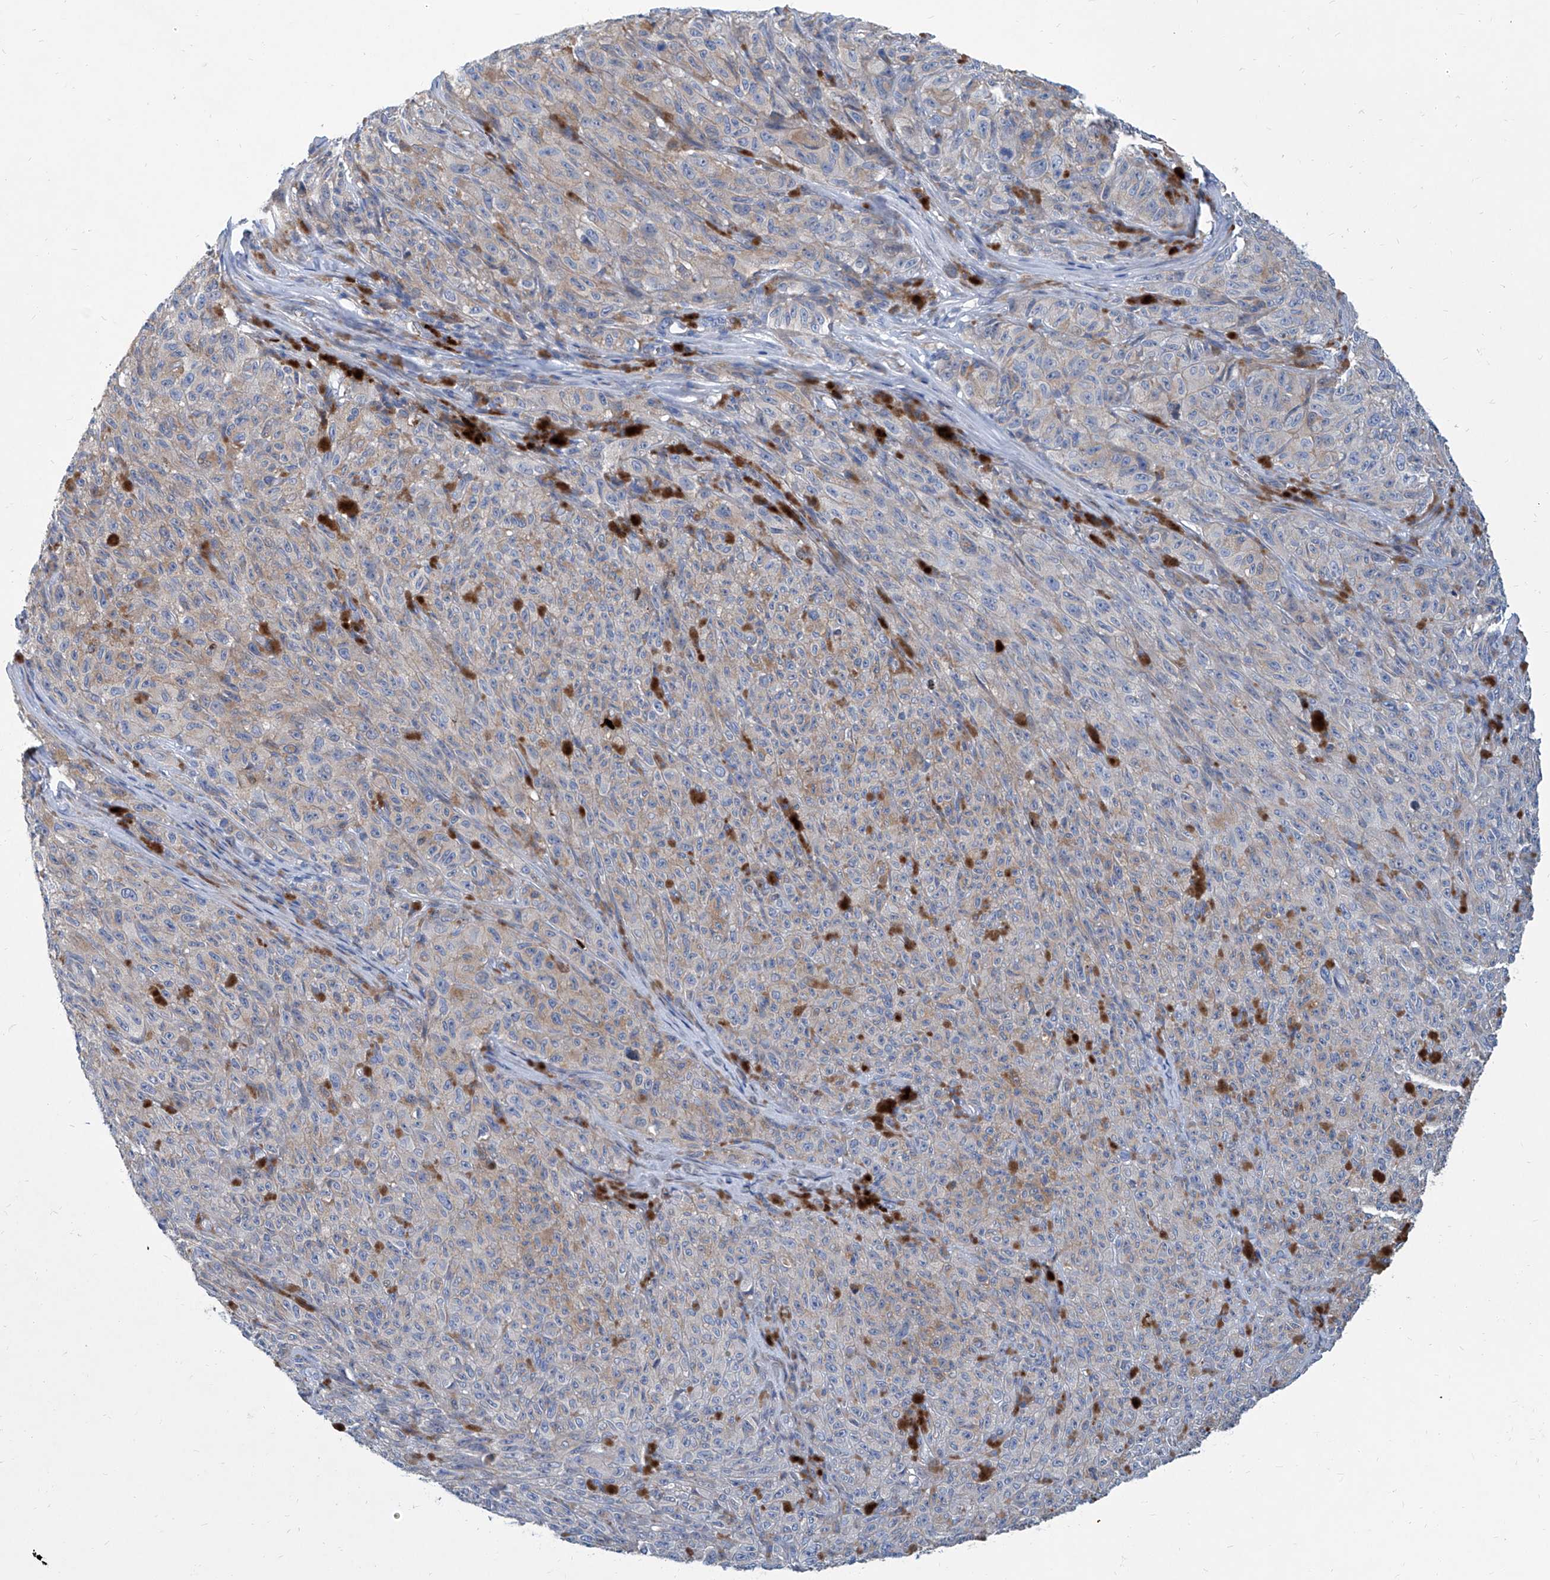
{"staining": {"intensity": "negative", "quantity": "none", "location": "none"}, "tissue": "melanoma", "cell_type": "Tumor cells", "image_type": "cancer", "snomed": [{"axis": "morphology", "description": "Malignant melanoma, NOS"}, {"axis": "topography", "description": "Skin"}], "caption": "An IHC micrograph of melanoma is shown. There is no staining in tumor cells of melanoma. Nuclei are stained in blue.", "gene": "FPR2", "patient": {"sex": "female", "age": 82}}